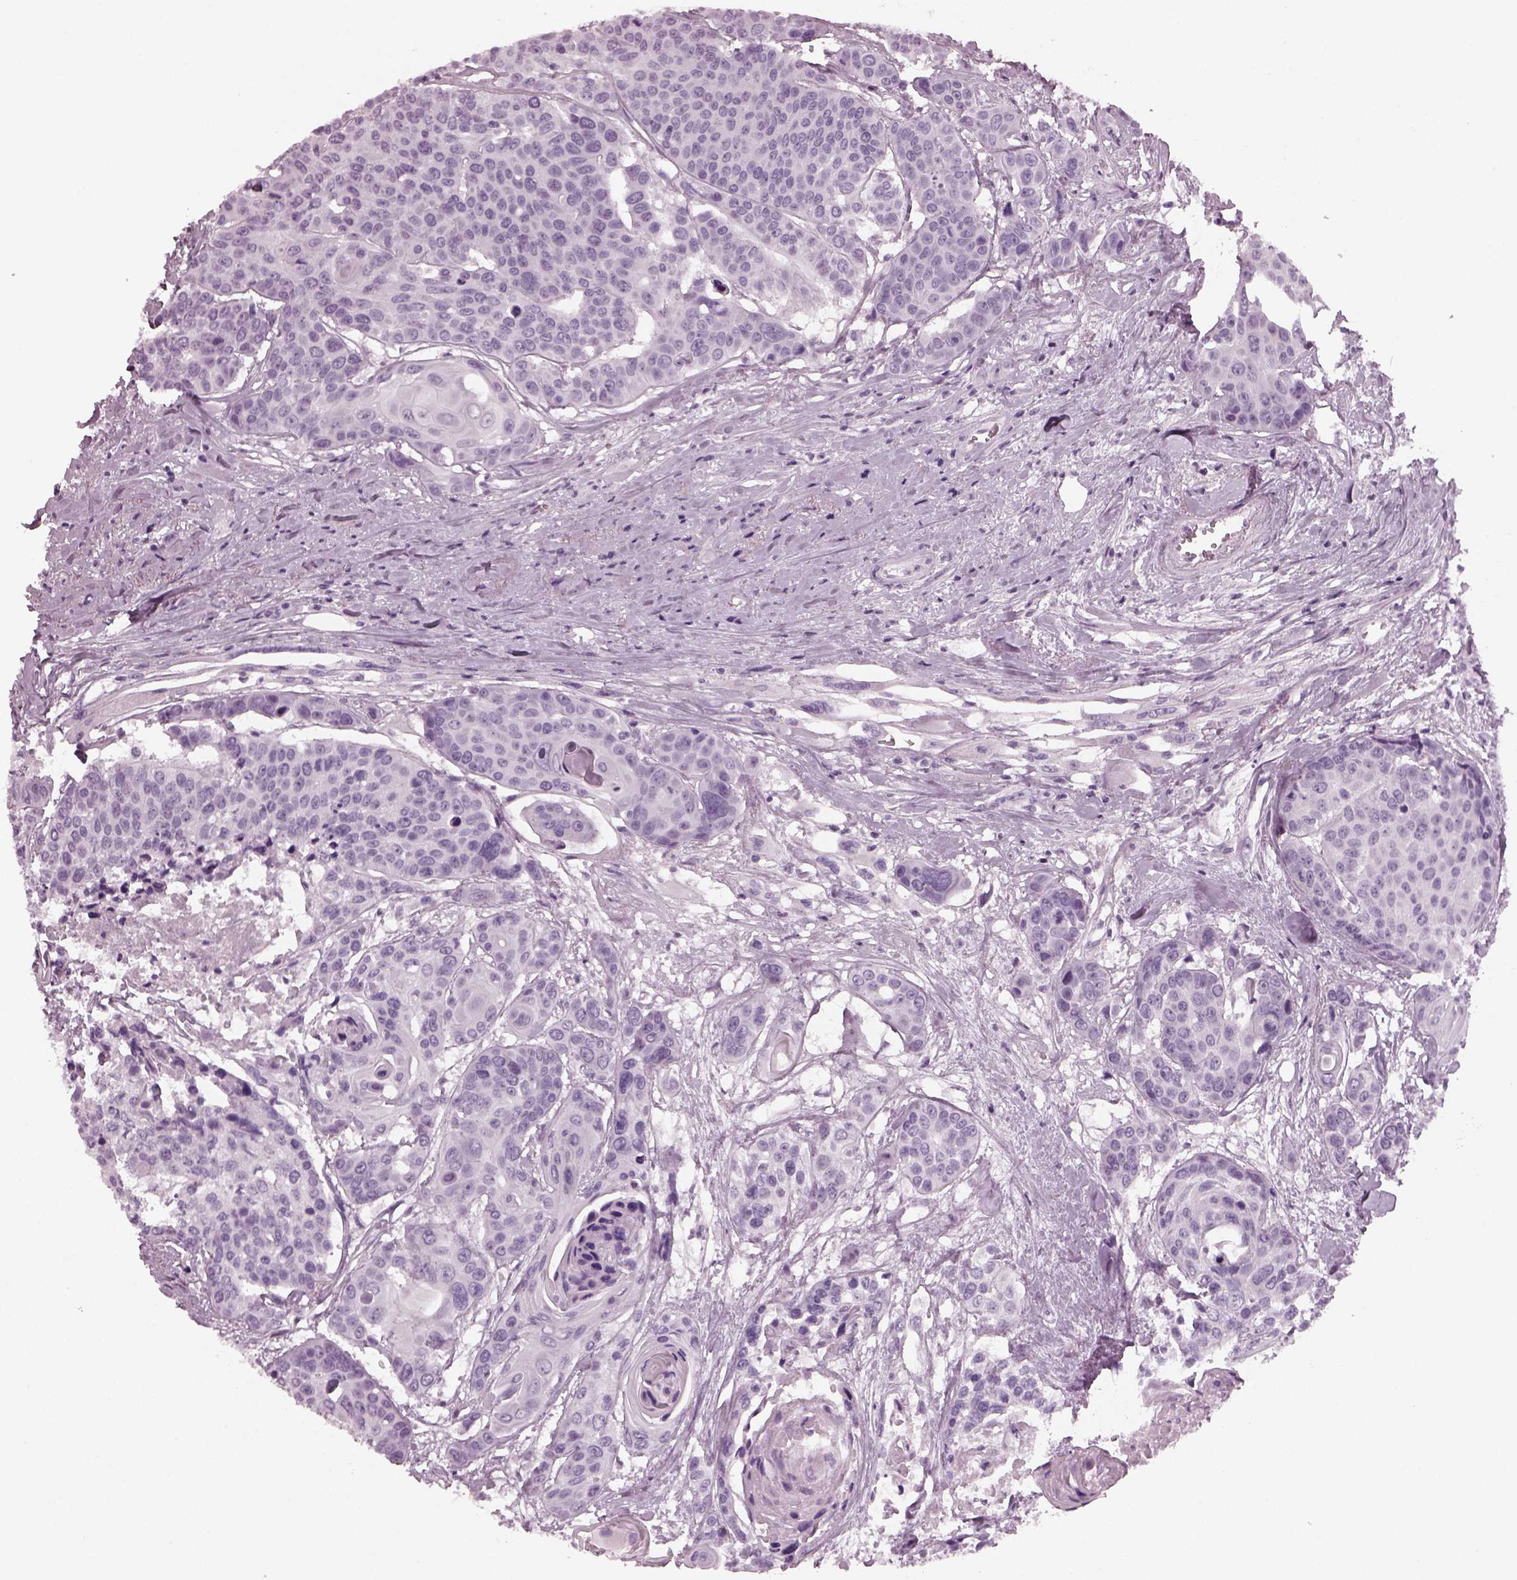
{"staining": {"intensity": "negative", "quantity": "none", "location": "none"}, "tissue": "head and neck cancer", "cell_type": "Tumor cells", "image_type": "cancer", "snomed": [{"axis": "morphology", "description": "Squamous cell carcinoma, NOS"}, {"axis": "topography", "description": "Oral tissue"}, {"axis": "topography", "description": "Head-Neck"}], "caption": "Squamous cell carcinoma (head and neck) was stained to show a protein in brown. There is no significant positivity in tumor cells.", "gene": "RCVRN", "patient": {"sex": "male", "age": 56}}